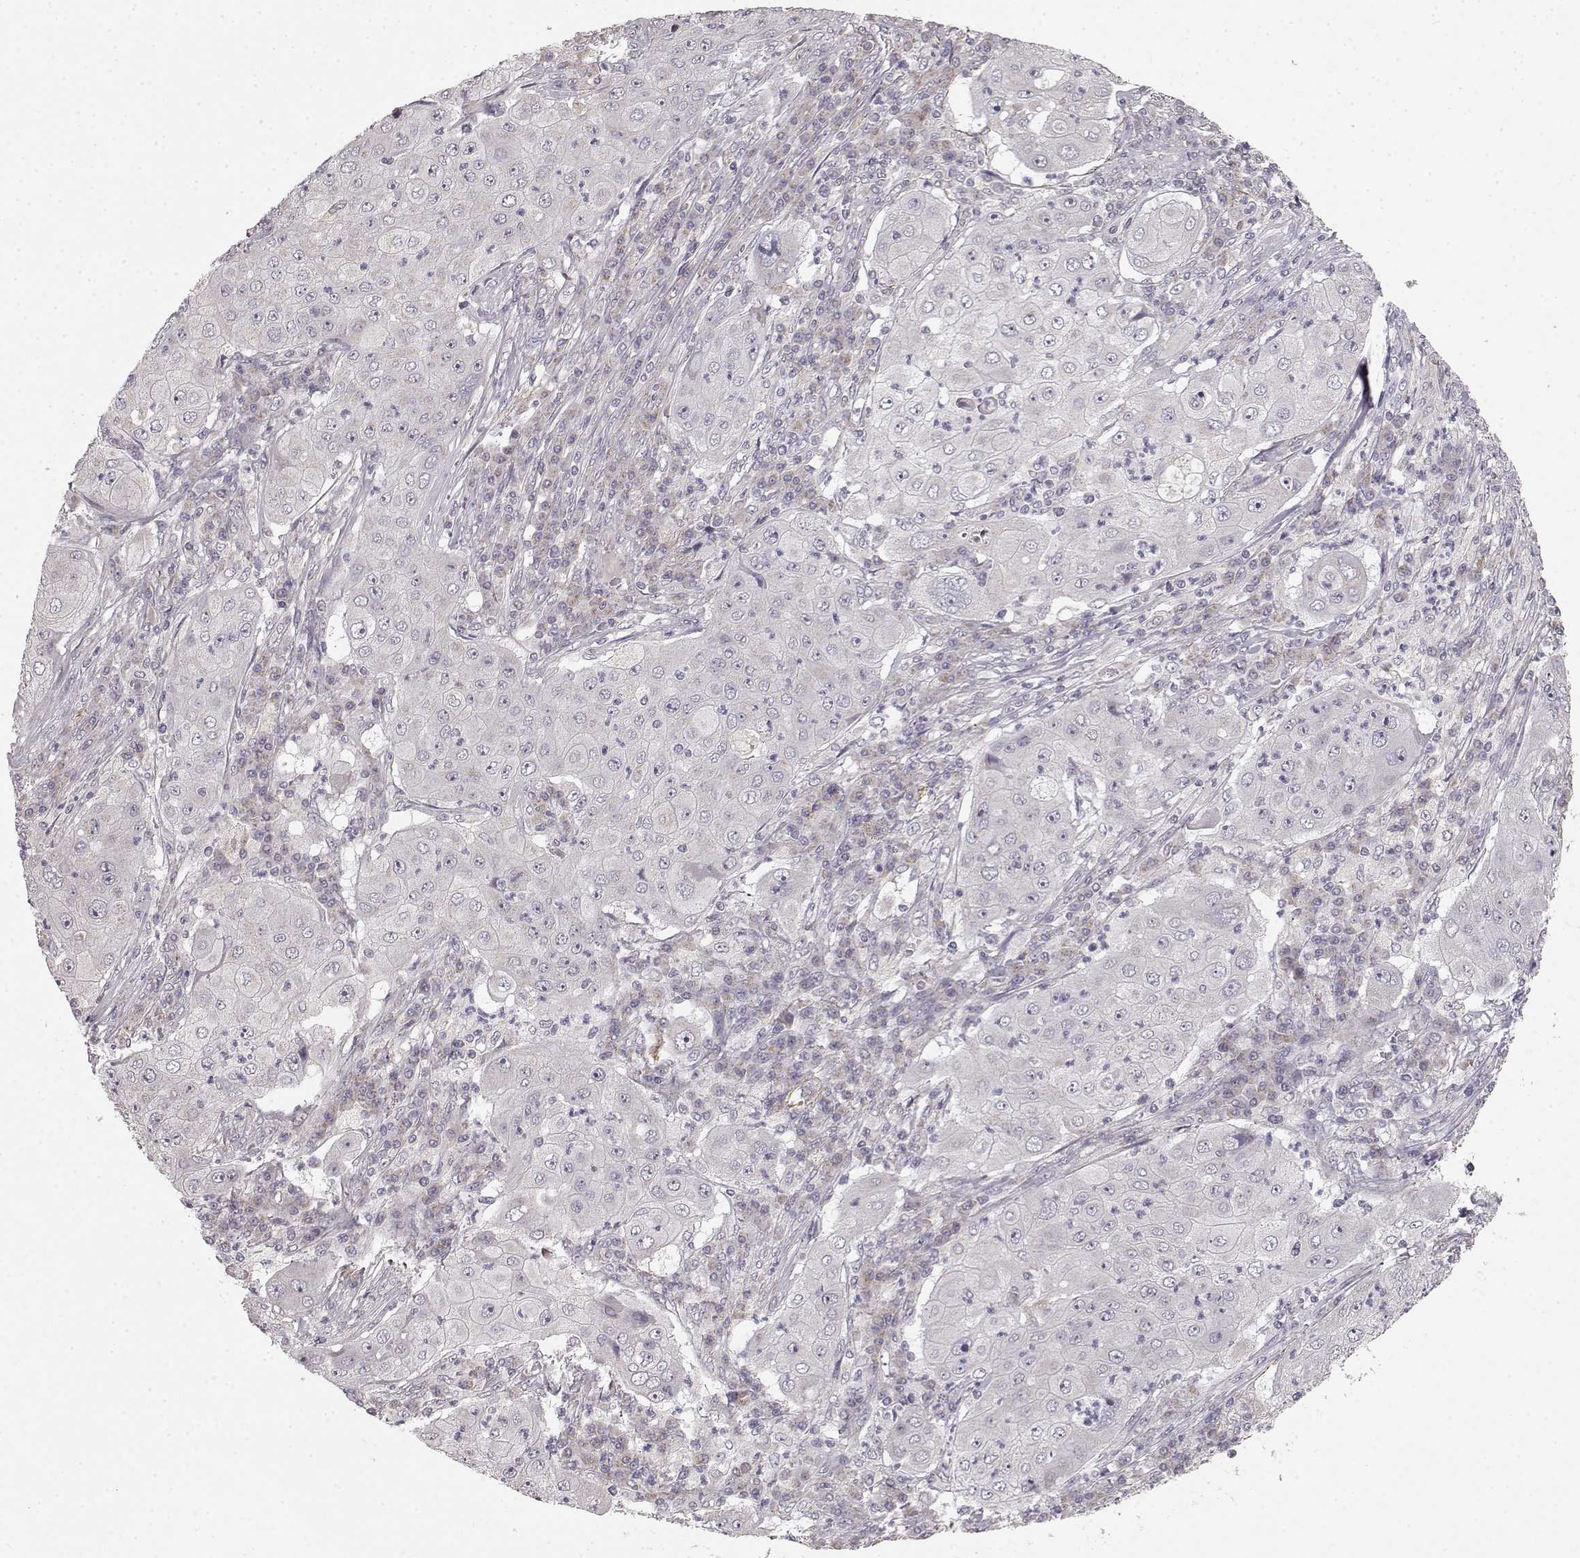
{"staining": {"intensity": "negative", "quantity": "none", "location": "none"}, "tissue": "lung cancer", "cell_type": "Tumor cells", "image_type": "cancer", "snomed": [{"axis": "morphology", "description": "Squamous cell carcinoma, NOS"}, {"axis": "topography", "description": "Lung"}], "caption": "Tumor cells are negative for protein expression in human squamous cell carcinoma (lung).", "gene": "BACH2", "patient": {"sex": "female", "age": 59}}